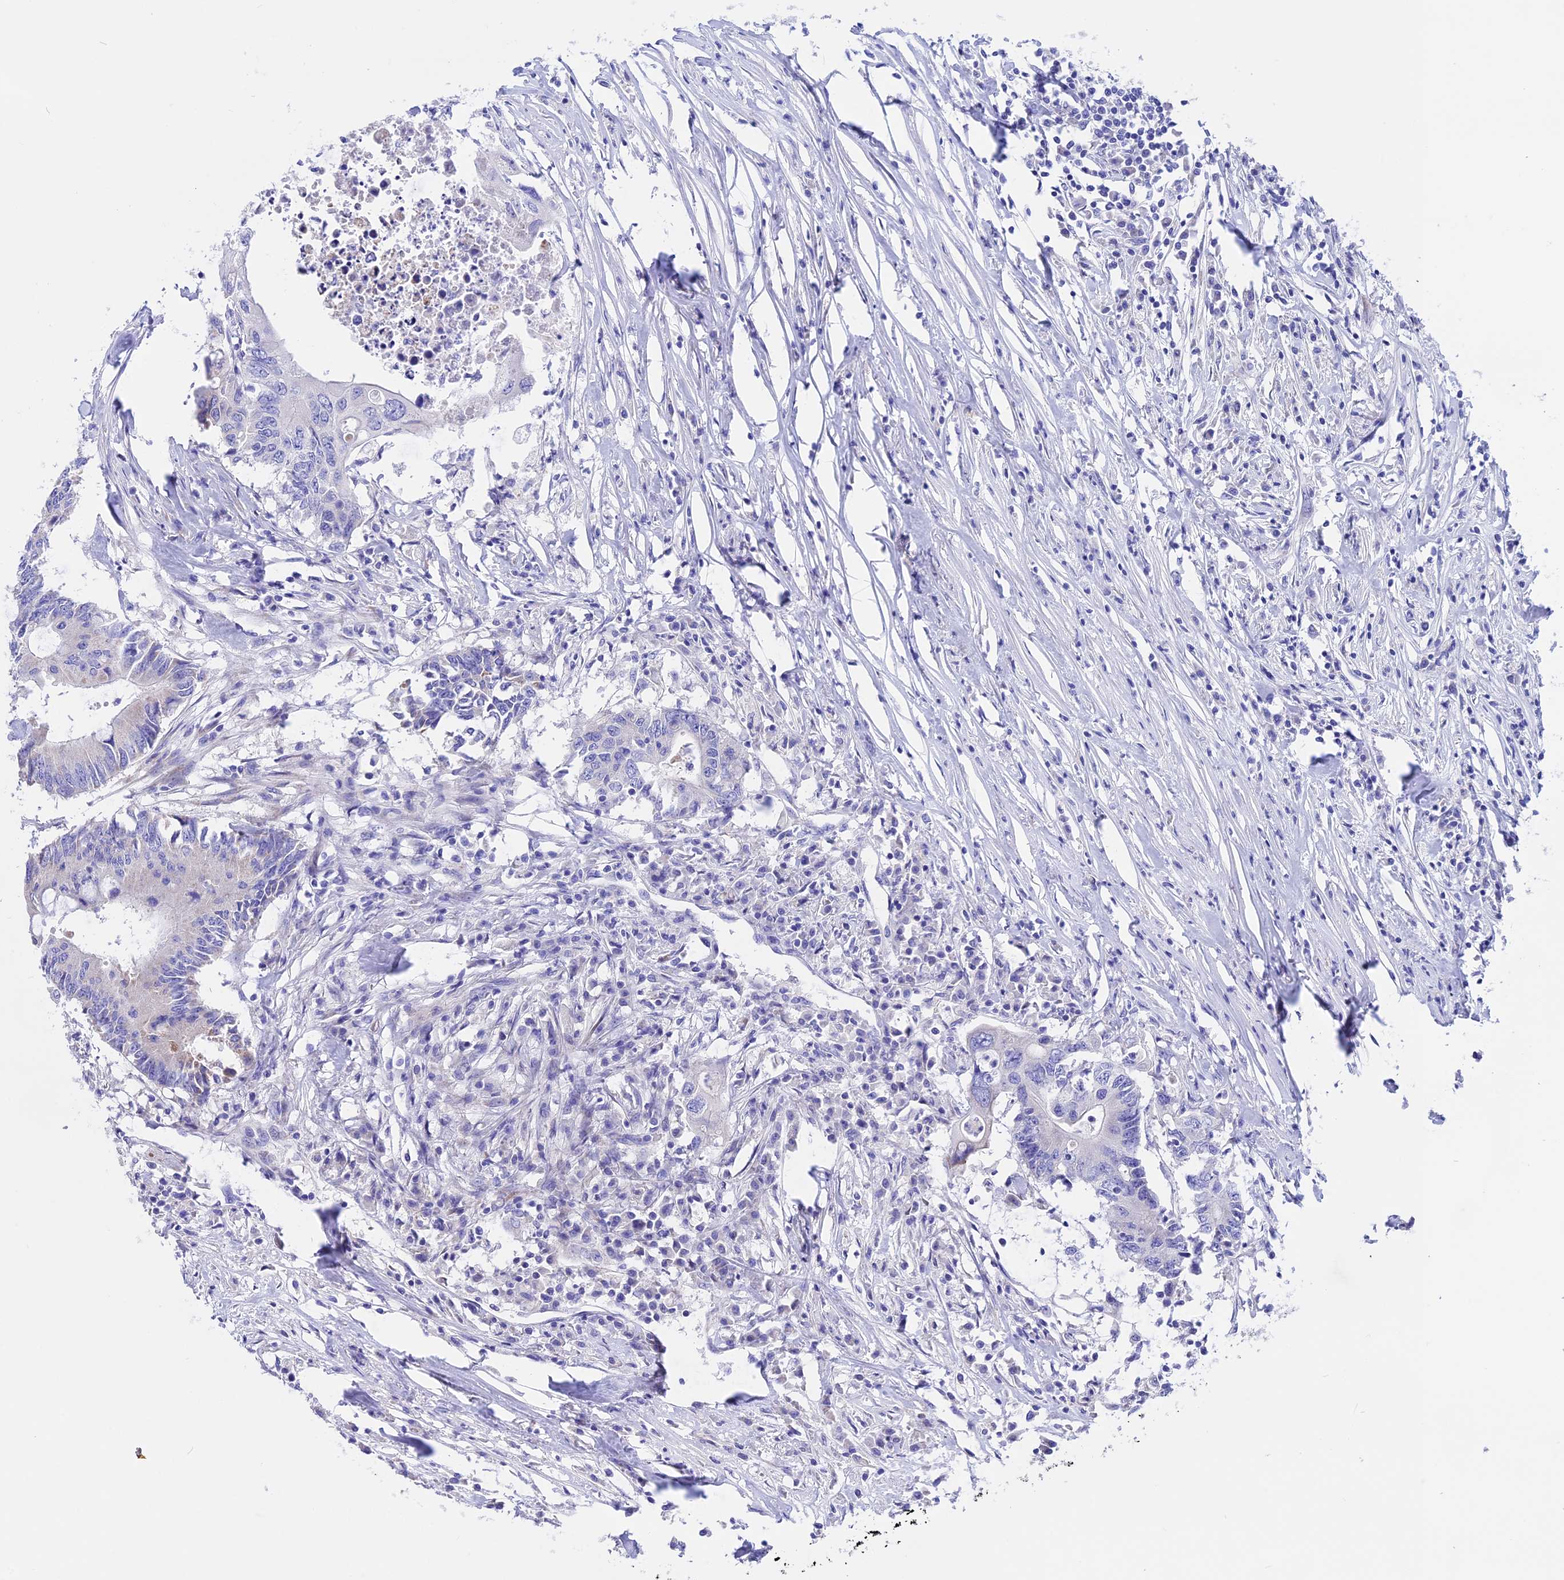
{"staining": {"intensity": "negative", "quantity": "none", "location": "none"}, "tissue": "colorectal cancer", "cell_type": "Tumor cells", "image_type": "cancer", "snomed": [{"axis": "morphology", "description": "Adenocarcinoma, NOS"}, {"axis": "topography", "description": "Colon"}], "caption": "This is an immunohistochemistry image of human colorectal cancer (adenocarcinoma). There is no staining in tumor cells.", "gene": "TMEM138", "patient": {"sex": "male", "age": 71}}